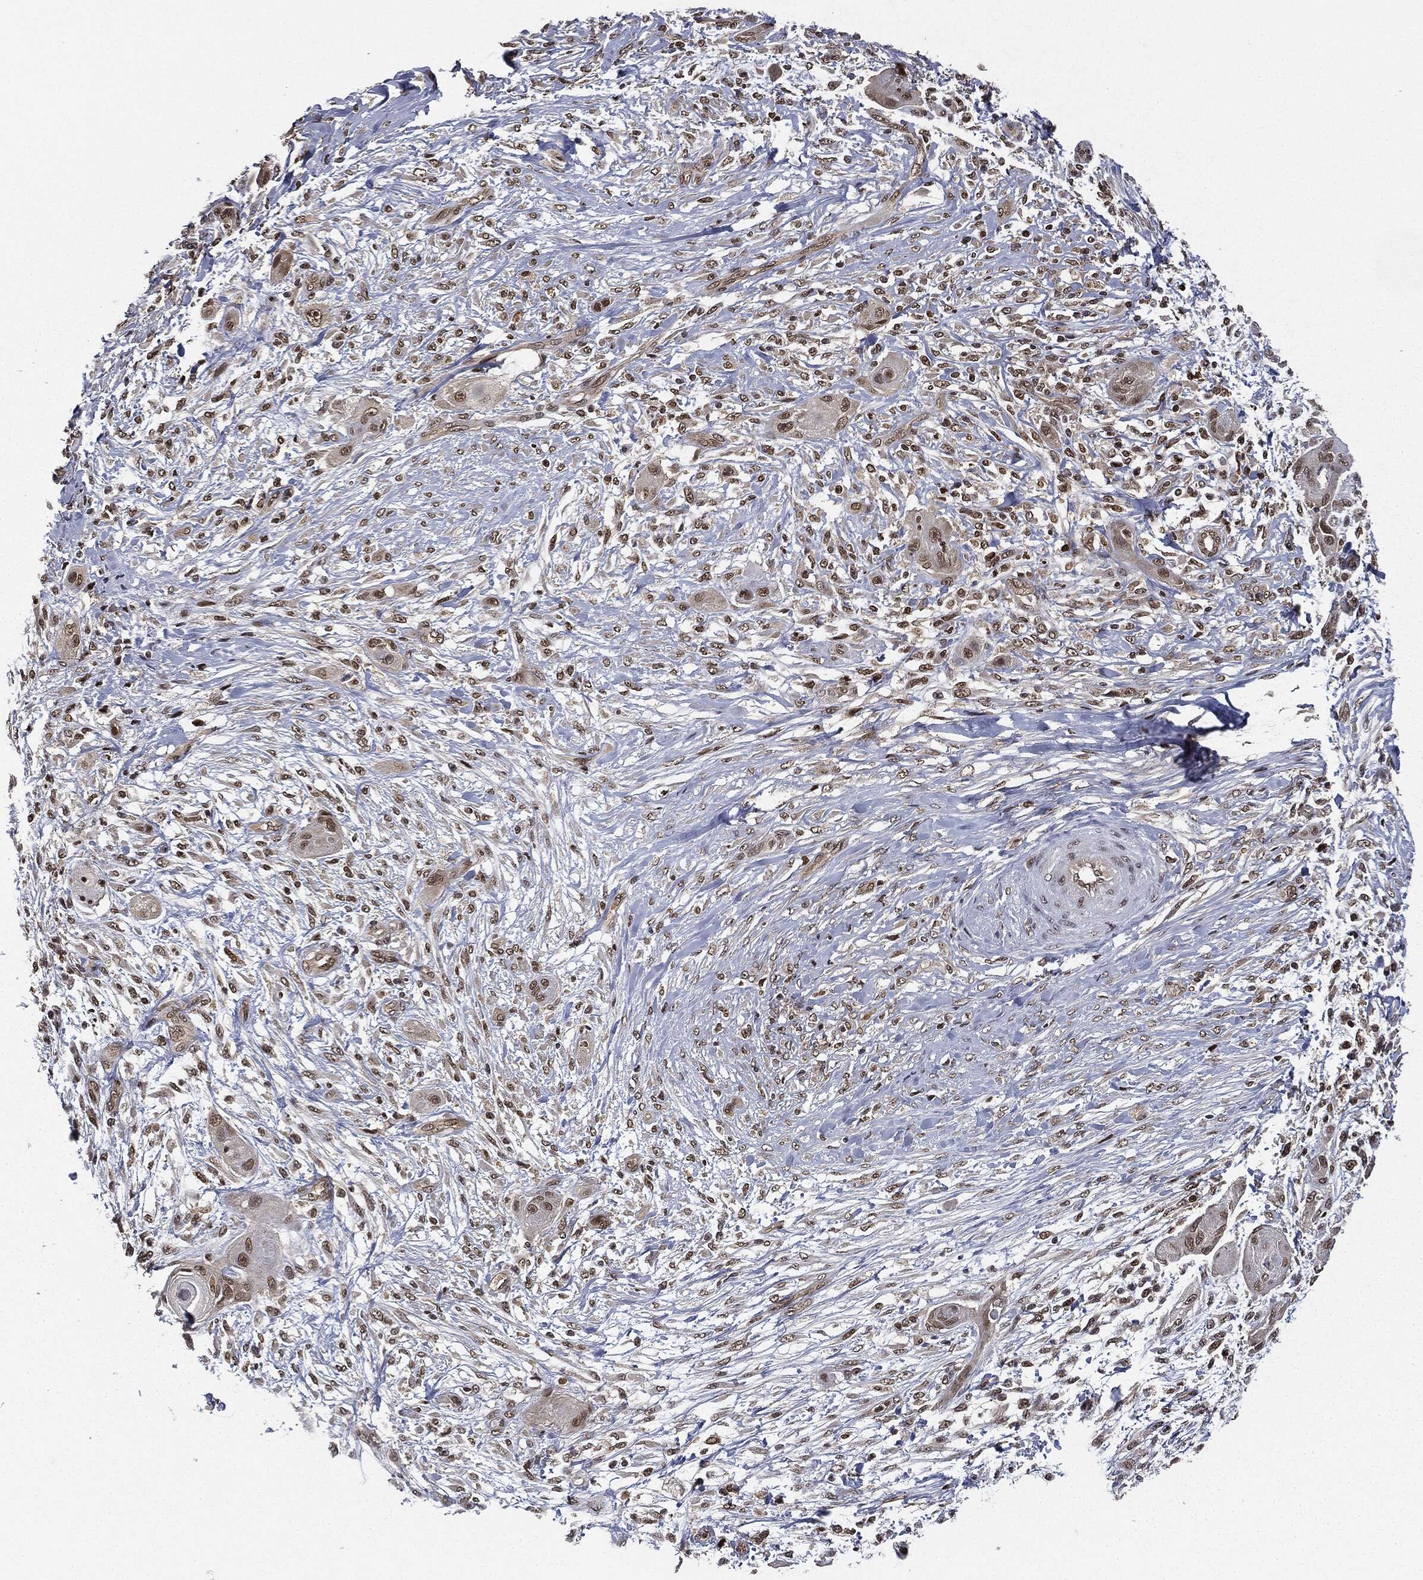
{"staining": {"intensity": "moderate", "quantity": "25%-75%", "location": "nuclear"}, "tissue": "skin cancer", "cell_type": "Tumor cells", "image_type": "cancer", "snomed": [{"axis": "morphology", "description": "Squamous cell carcinoma, NOS"}, {"axis": "topography", "description": "Skin"}], "caption": "Human skin cancer (squamous cell carcinoma) stained with a protein marker reveals moderate staining in tumor cells.", "gene": "TBC1D22A", "patient": {"sex": "male", "age": 62}}